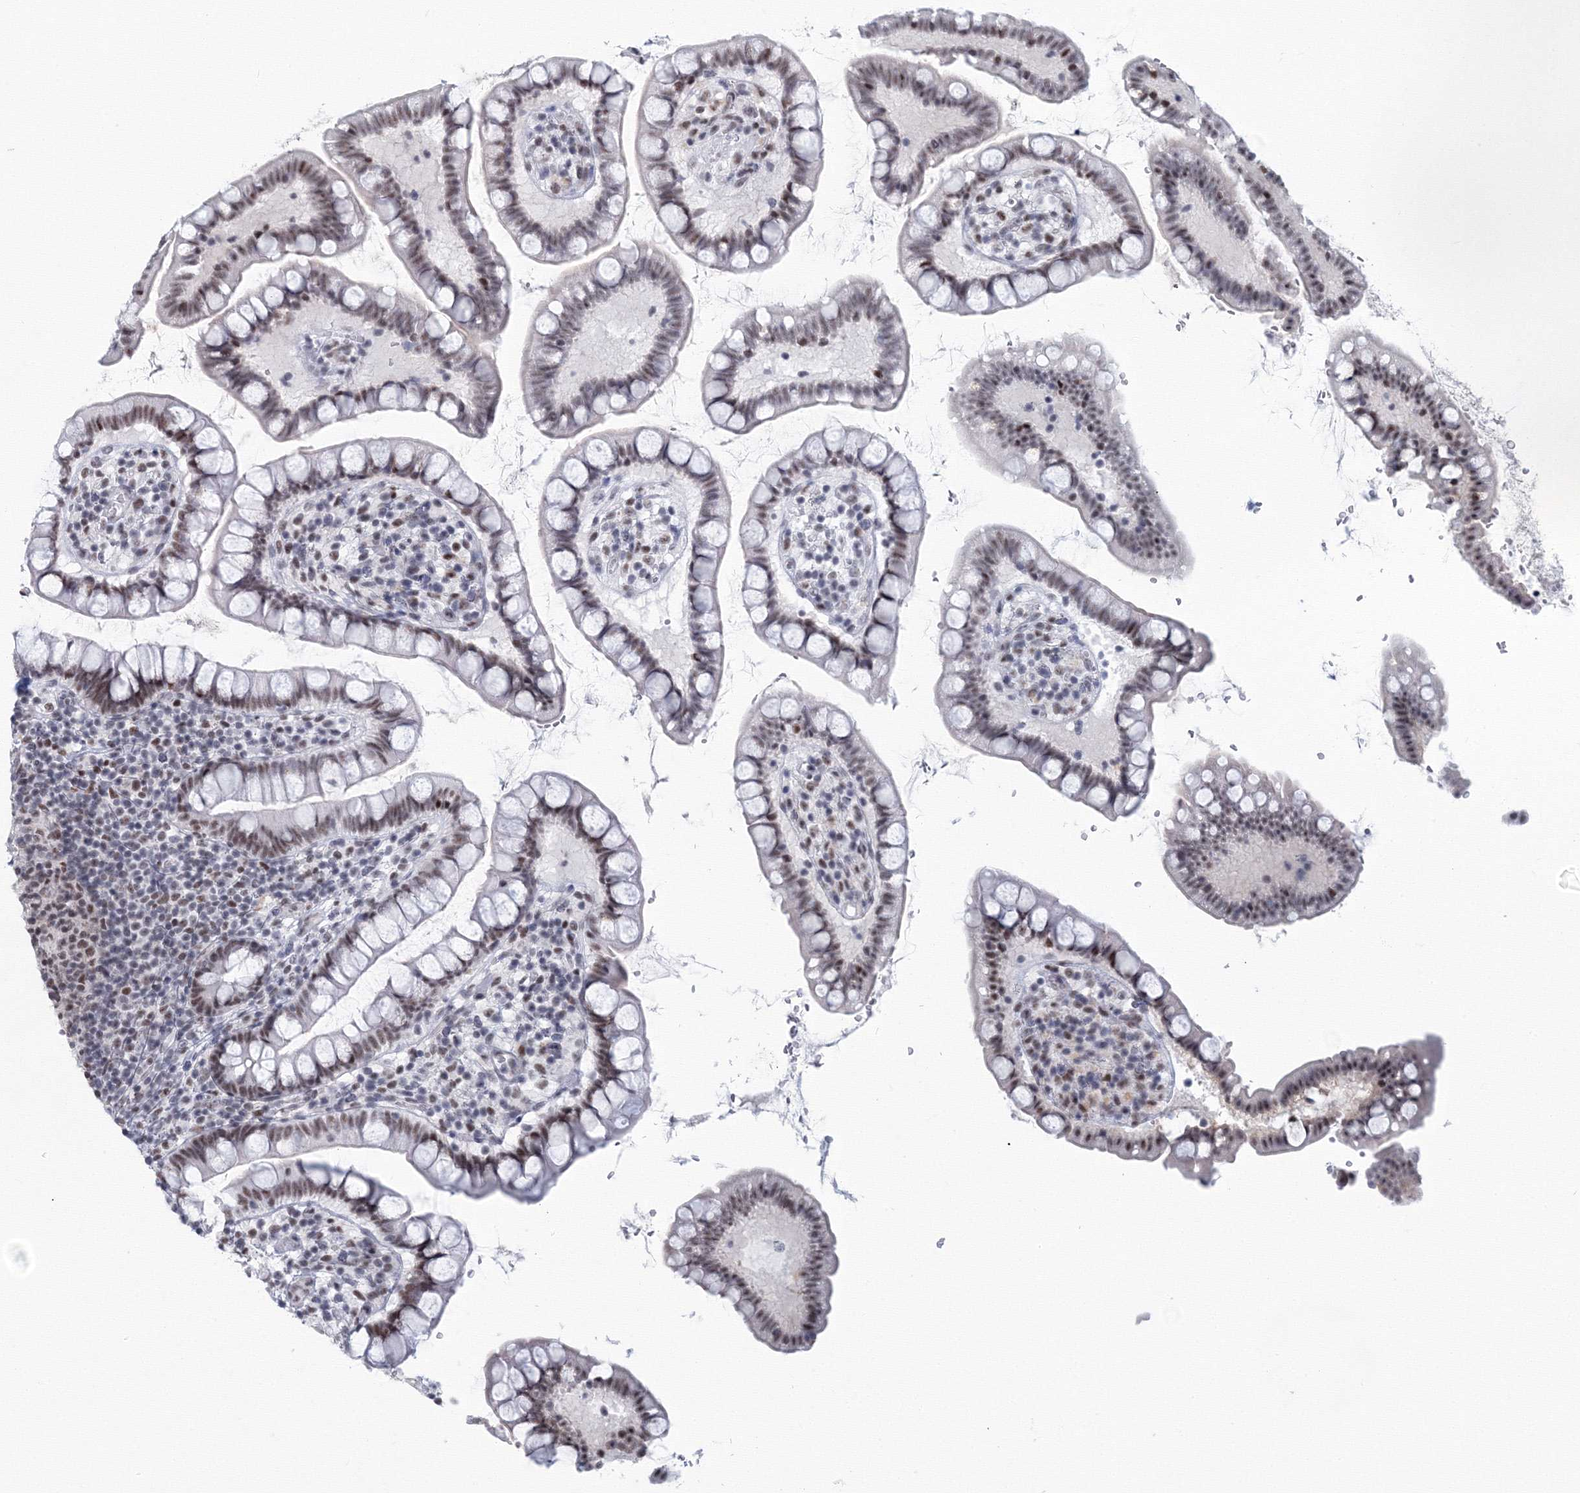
{"staining": {"intensity": "moderate", "quantity": ">75%", "location": "nuclear"}, "tissue": "small intestine", "cell_type": "Glandular cells", "image_type": "normal", "snomed": [{"axis": "morphology", "description": "Normal tissue, NOS"}, {"axis": "topography", "description": "Small intestine"}], "caption": "Unremarkable small intestine shows moderate nuclear staining in approximately >75% of glandular cells The staining is performed using DAB (3,3'-diaminobenzidine) brown chromogen to label protein expression. The nuclei are counter-stained blue using hematoxylin..", "gene": "SF3B6", "patient": {"sex": "female", "age": 84}}